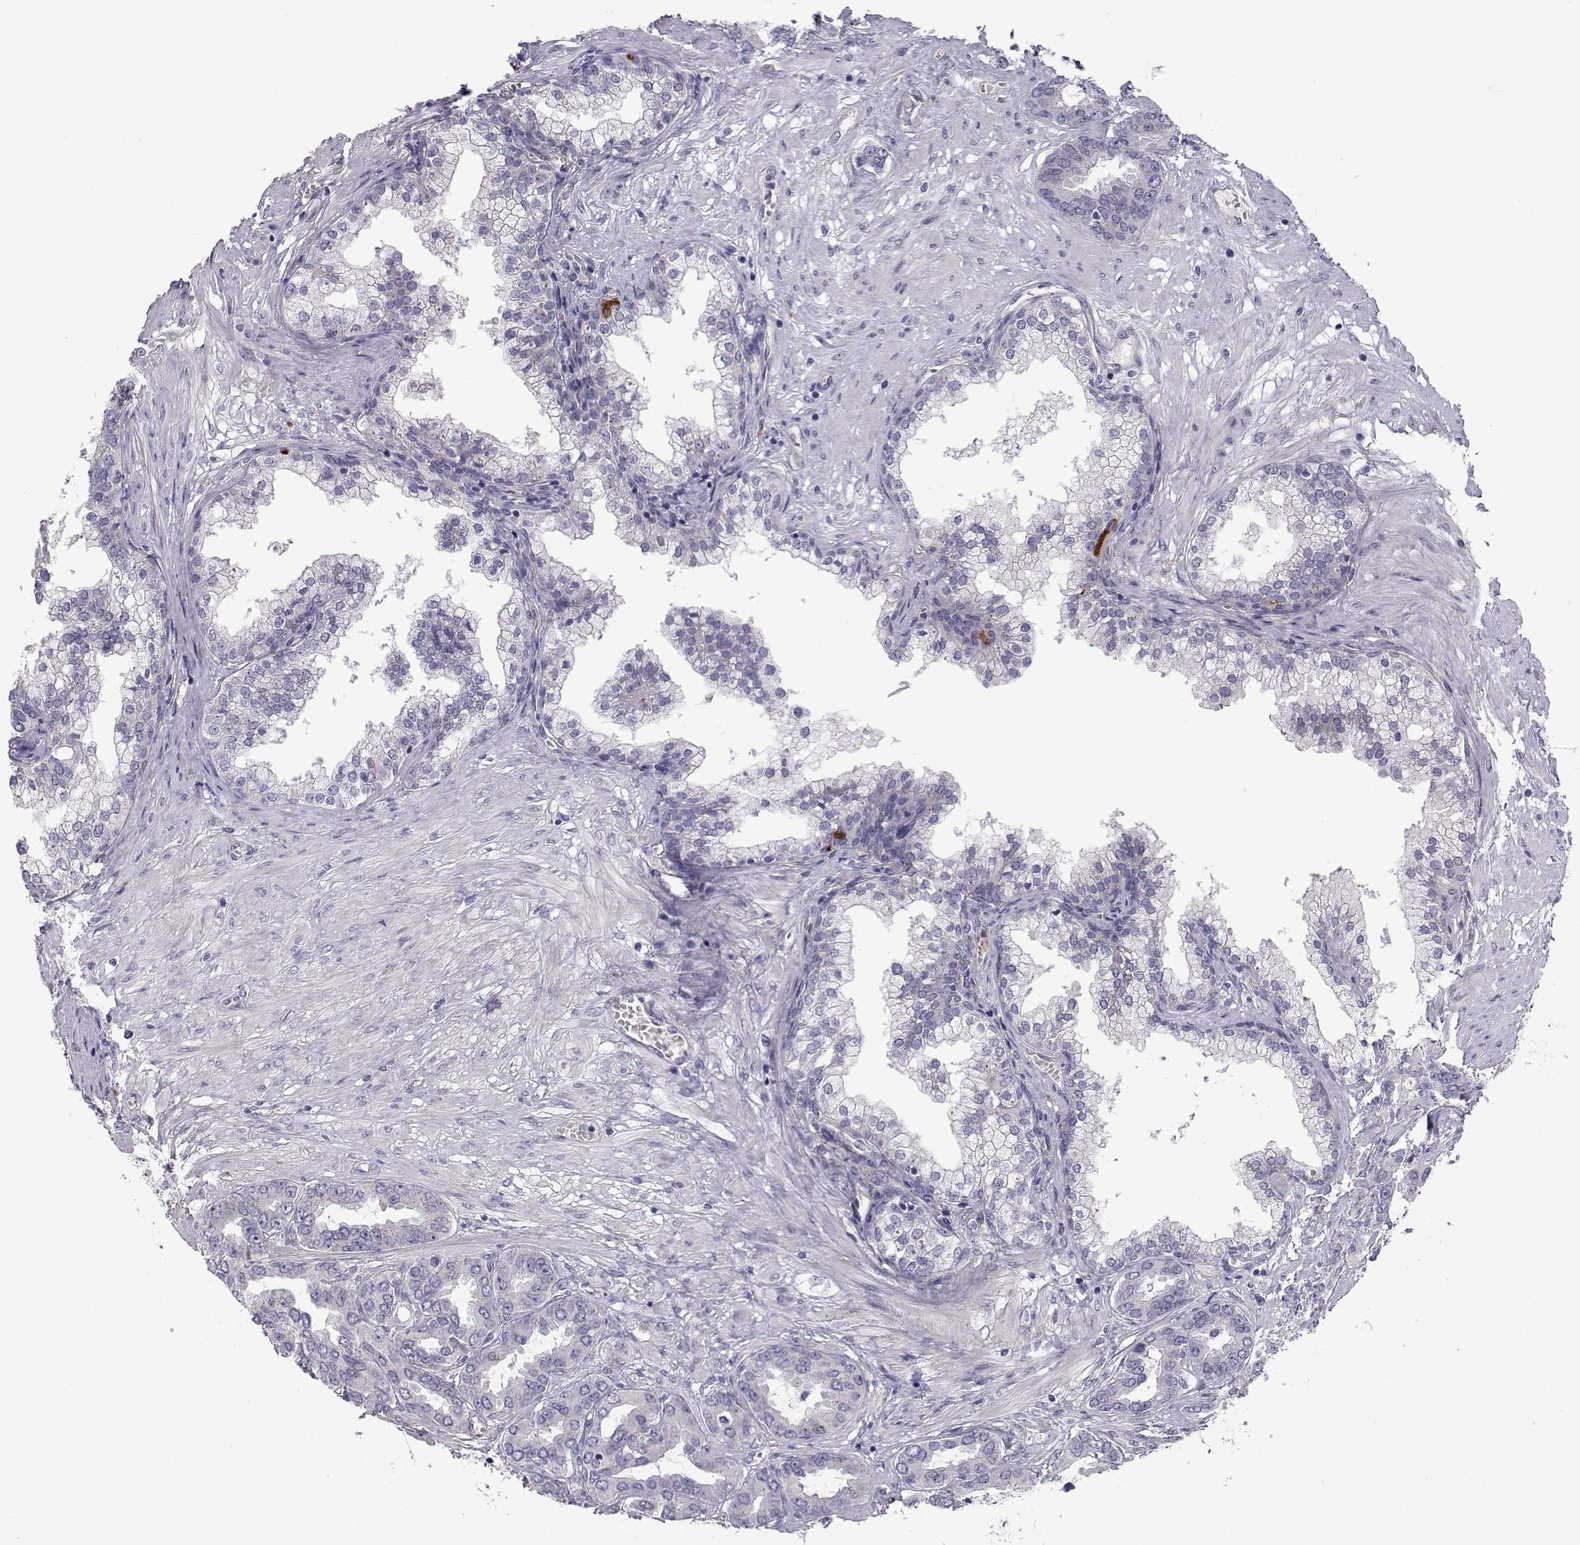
{"staining": {"intensity": "negative", "quantity": "none", "location": "none"}, "tissue": "prostate cancer", "cell_type": "Tumor cells", "image_type": "cancer", "snomed": [{"axis": "morphology", "description": "Adenocarcinoma, NOS"}, {"axis": "topography", "description": "Prostate"}], "caption": "A histopathology image of prostate cancer stained for a protein displays no brown staining in tumor cells. Brightfield microscopy of immunohistochemistry stained with DAB (3,3'-diaminobenzidine) (brown) and hematoxylin (blue), captured at high magnification.", "gene": "QPCT", "patient": {"sex": "male", "age": 67}}